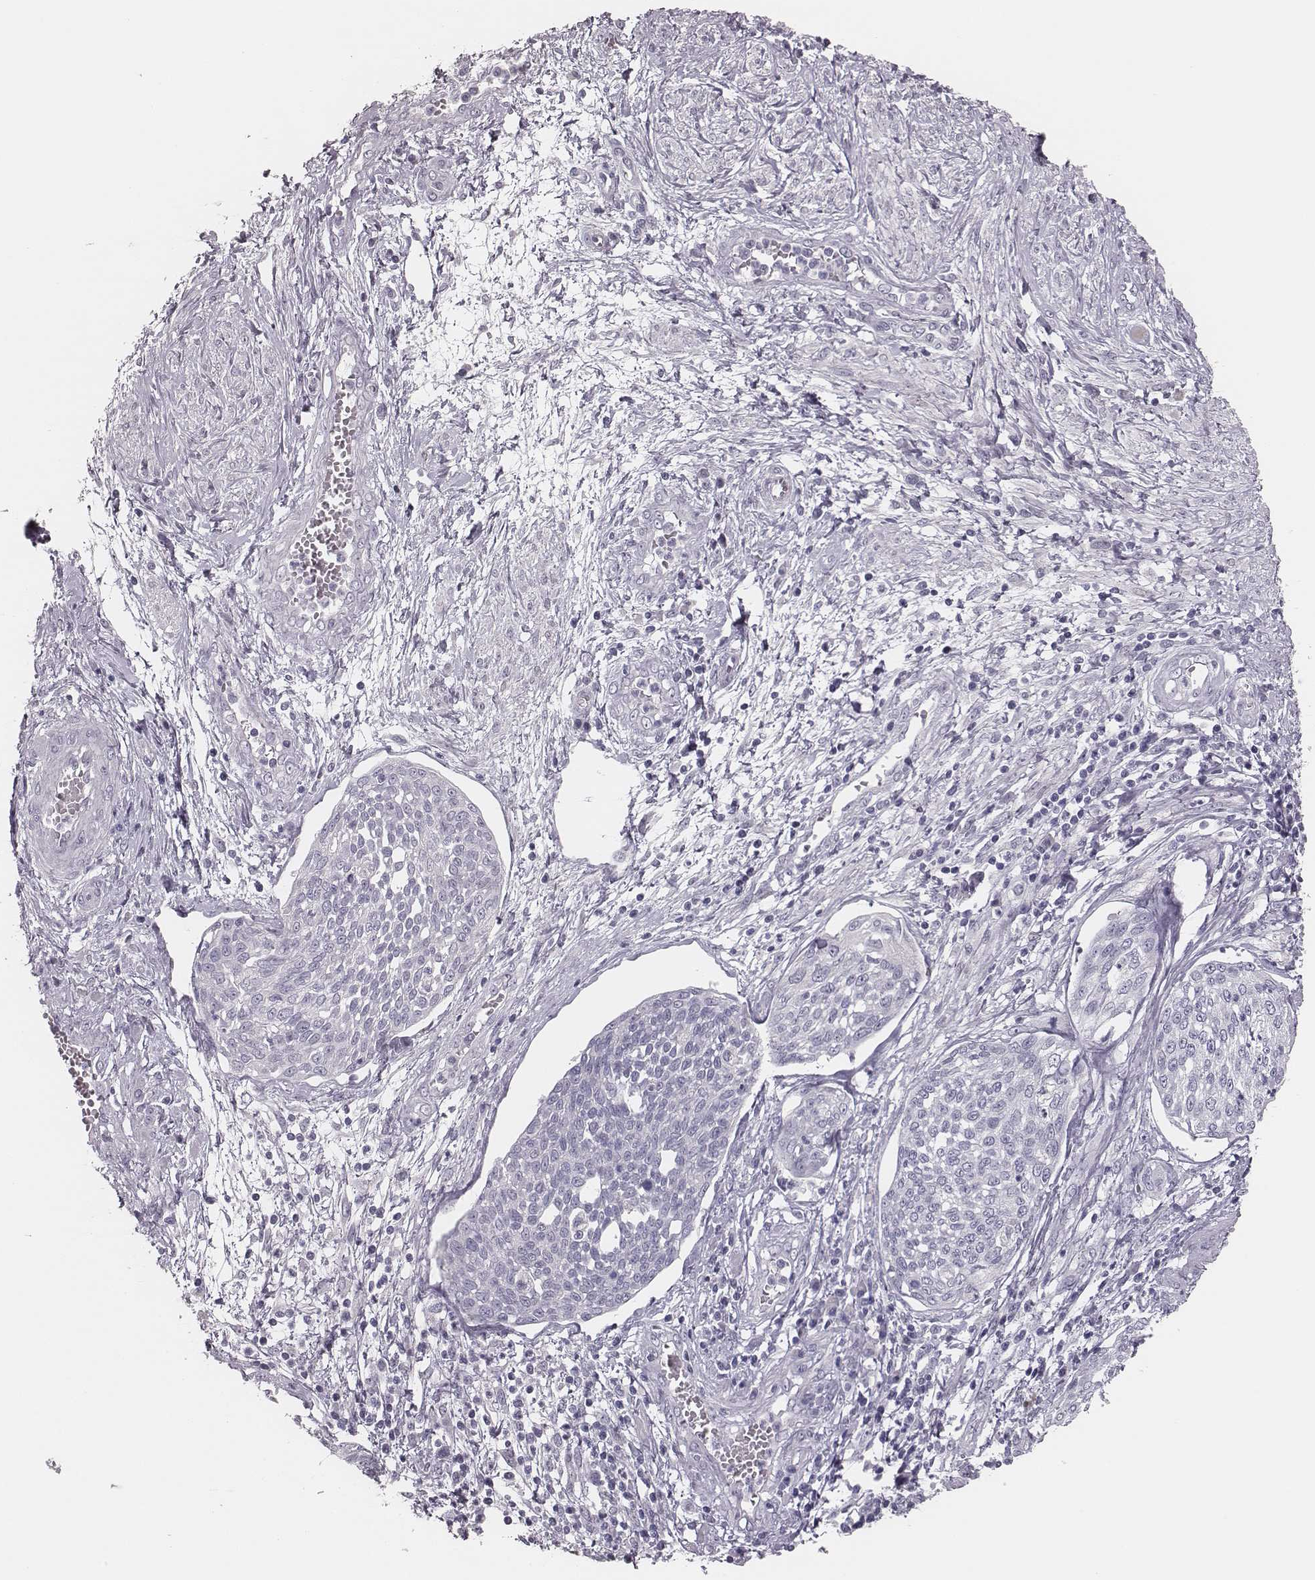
{"staining": {"intensity": "negative", "quantity": "none", "location": "none"}, "tissue": "cervical cancer", "cell_type": "Tumor cells", "image_type": "cancer", "snomed": [{"axis": "morphology", "description": "Squamous cell carcinoma, NOS"}, {"axis": "topography", "description": "Cervix"}], "caption": "Tumor cells show no significant protein positivity in cervical cancer (squamous cell carcinoma). The staining is performed using DAB brown chromogen with nuclei counter-stained in using hematoxylin.", "gene": "ADGRF4", "patient": {"sex": "female", "age": 34}}